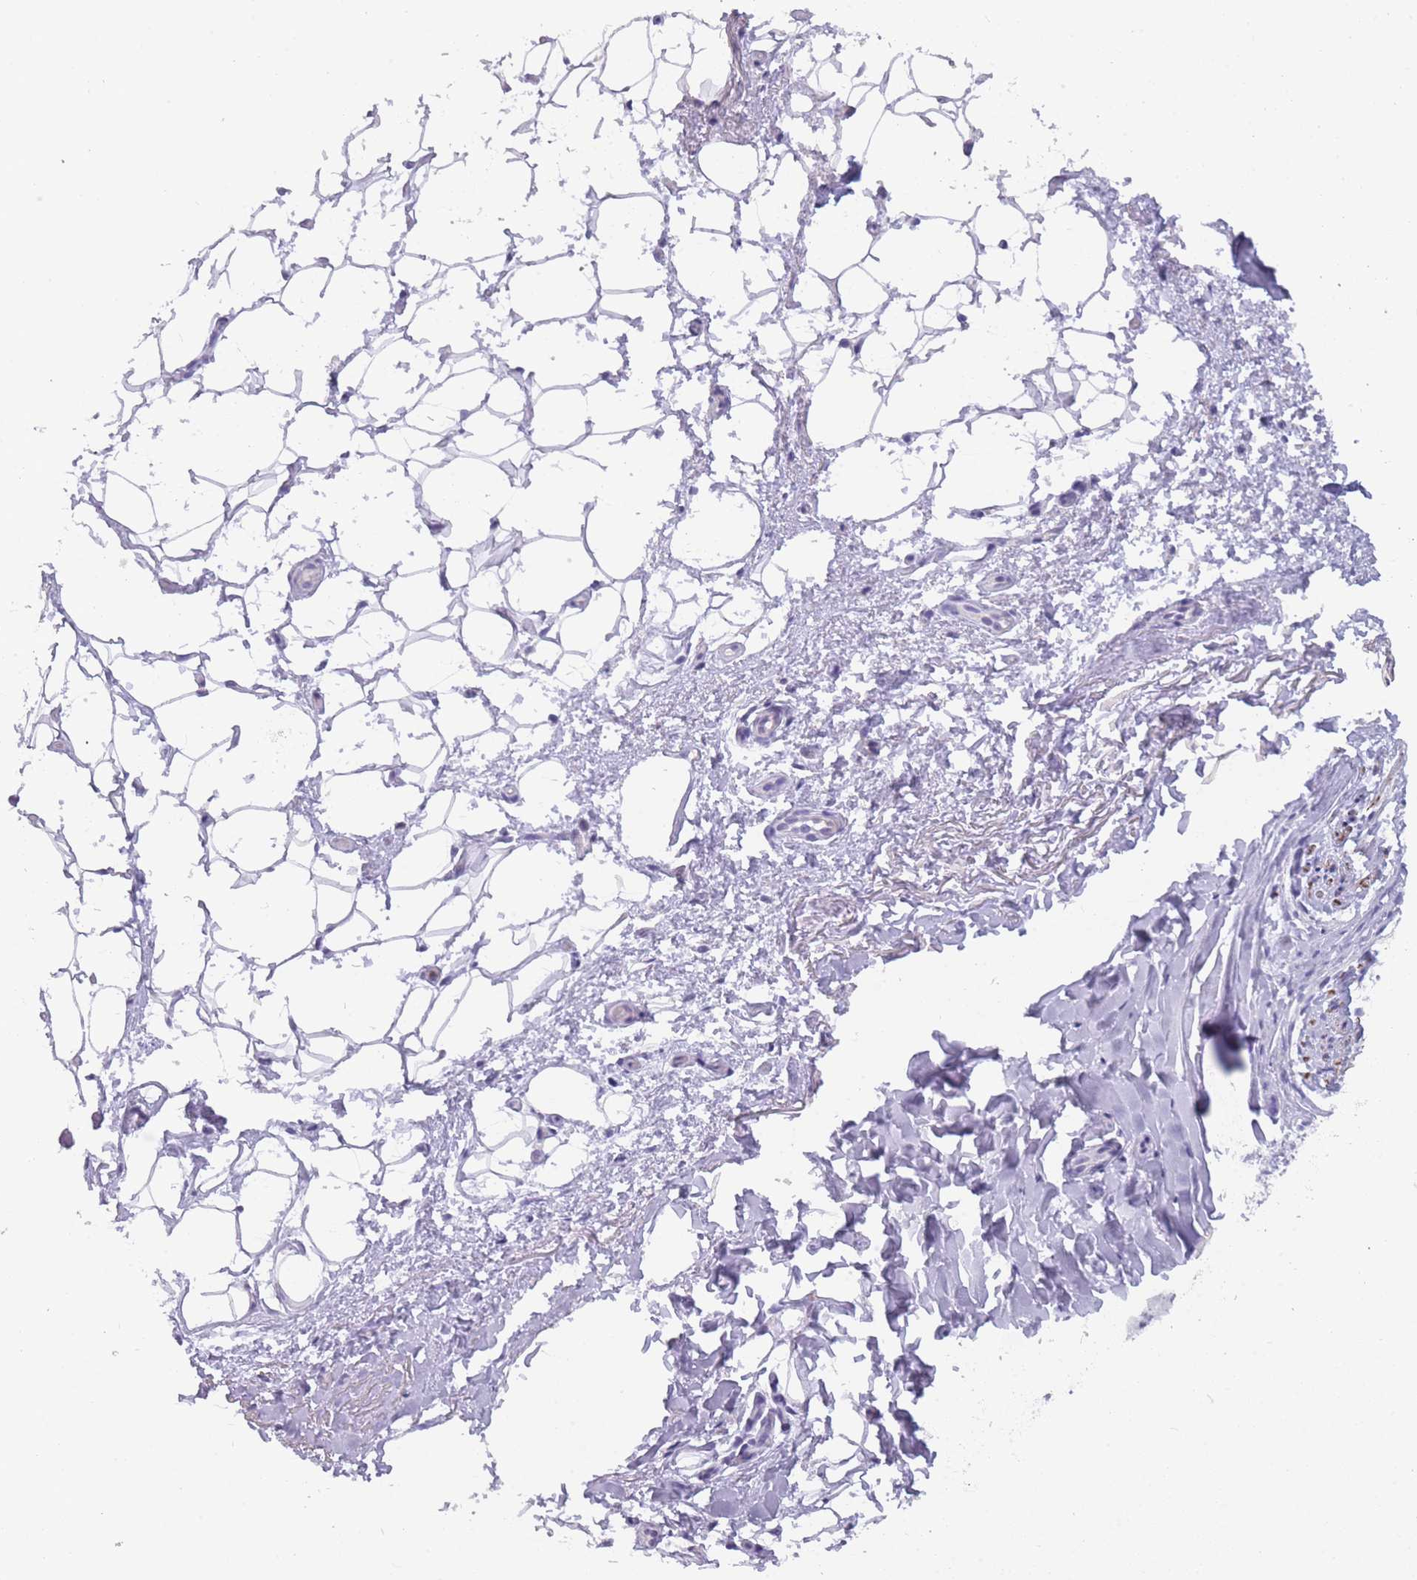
{"staining": {"intensity": "negative", "quantity": "none", "location": "none"}, "tissue": "adipose tissue", "cell_type": "Adipocytes", "image_type": "normal", "snomed": [{"axis": "morphology", "description": "Normal tissue, NOS"}, {"axis": "topography", "description": "Peripheral nerve tissue"}], "caption": "Adipocytes show no significant staining in unremarkable adipose tissue. The staining is performed using DAB (3,3'-diaminobenzidine) brown chromogen with nuclei counter-stained in using hematoxylin.", "gene": "CR1L", "patient": {"sex": "female", "age": 61}}